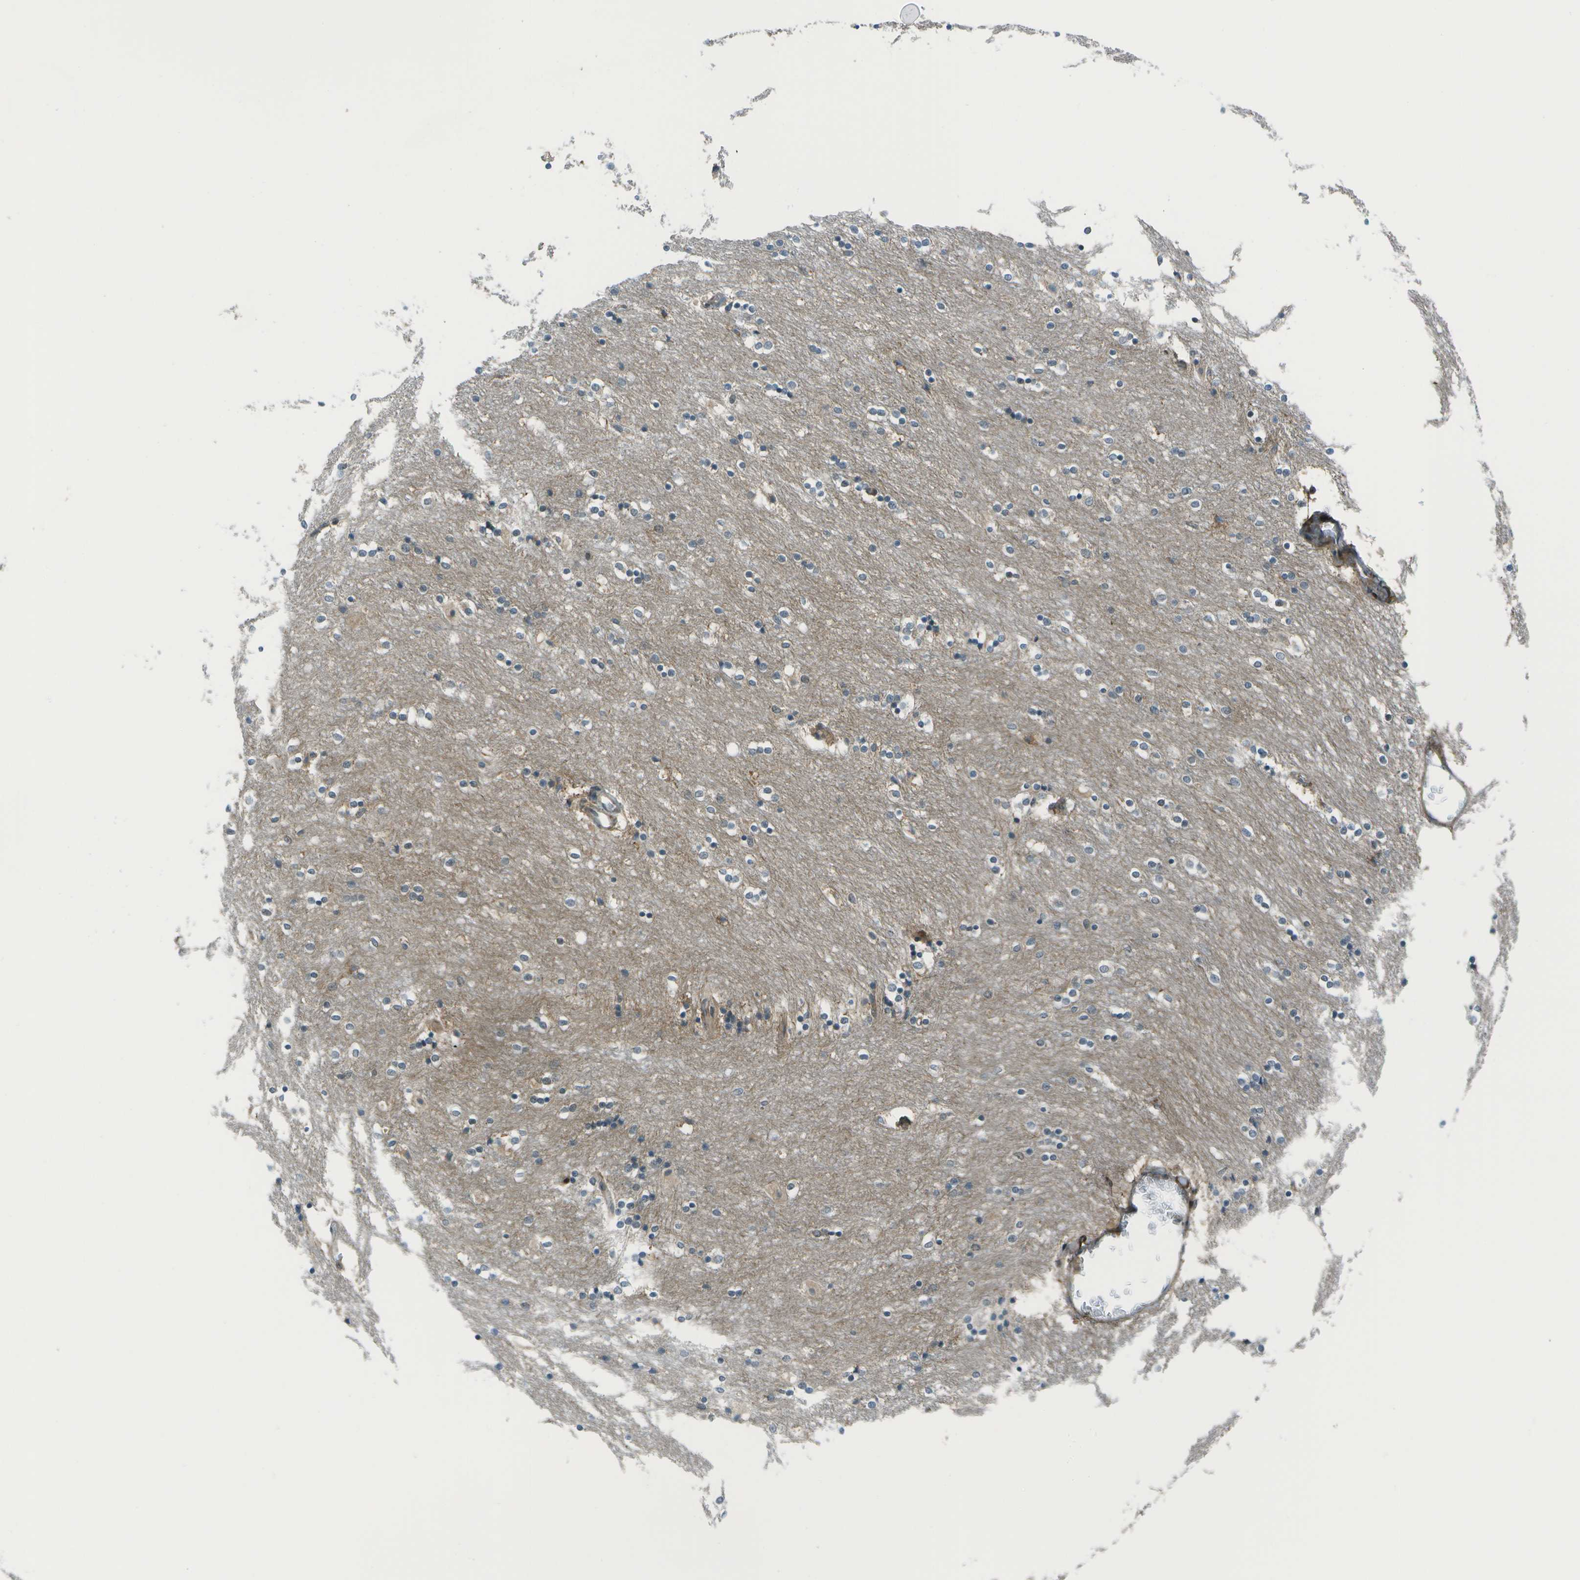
{"staining": {"intensity": "weak", "quantity": "25%-75%", "location": "cytoplasmic/membranous"}, "tissue": "caudate", "cell_type": "Glial cells", "image_type": "normal", "snomed": [{"axis": "morphology", "description": "Normal tissue, NOS"}, {"axis": "topography", "description": "Lateral ventricle wall"}], "caption": "DAB immunohistochemical staining of unremarkable human caudate reveals weak cytoplasmic/membranous protein expression in about 25%-75% of glial cells. (DAB (3,3'-diaminobenzidine) IHC, brown staining for protein, blue staining for nuclei).", "gene": "TMEM19", "patient": {"sex": "female", "age": 54}}